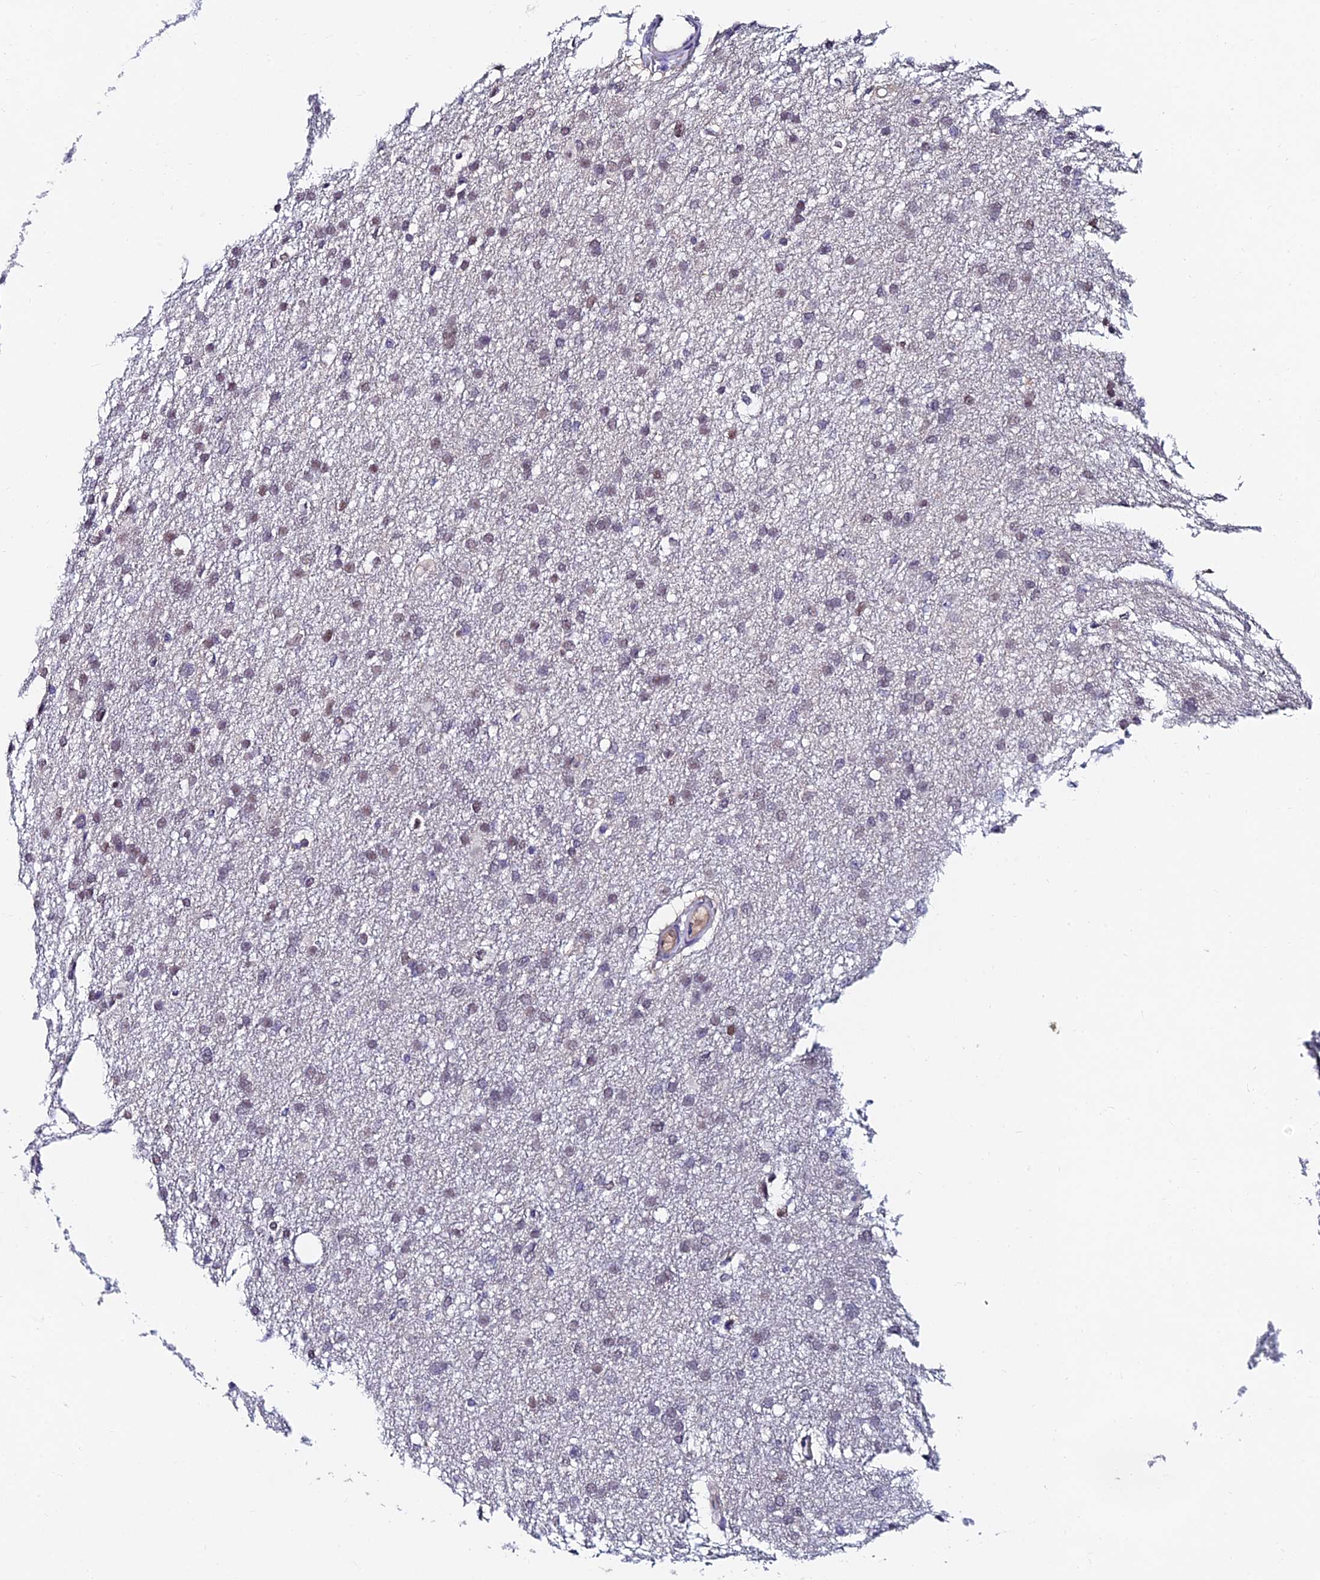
{"staining": {"intensity": "weak", "quantity": "<25%", "location": "nuclear"}, "tissue": "glioma", "cell_type": "Tumor cells", "image_type": "cancer", "snomed": [{"axis": "morphology", "description": "Glioma, malignant, High grade"}, {"axis": "topography", "description": "Cerebral cortex"}], "caption": "Immunohistochemistry (IHC) image of malignant glioma (high-grade) stained for a protein (brown), which shows no positivity in tumor cells. (Stains: DAB (3,3'-diaminobenzidine) immunohistochemistry (IHC) with hematoxylin counter stain, Microscopy: brightfield microscopy at high magnification).", "gene": "TRIM24", "patient": {"sex": "female", "age": 36}}